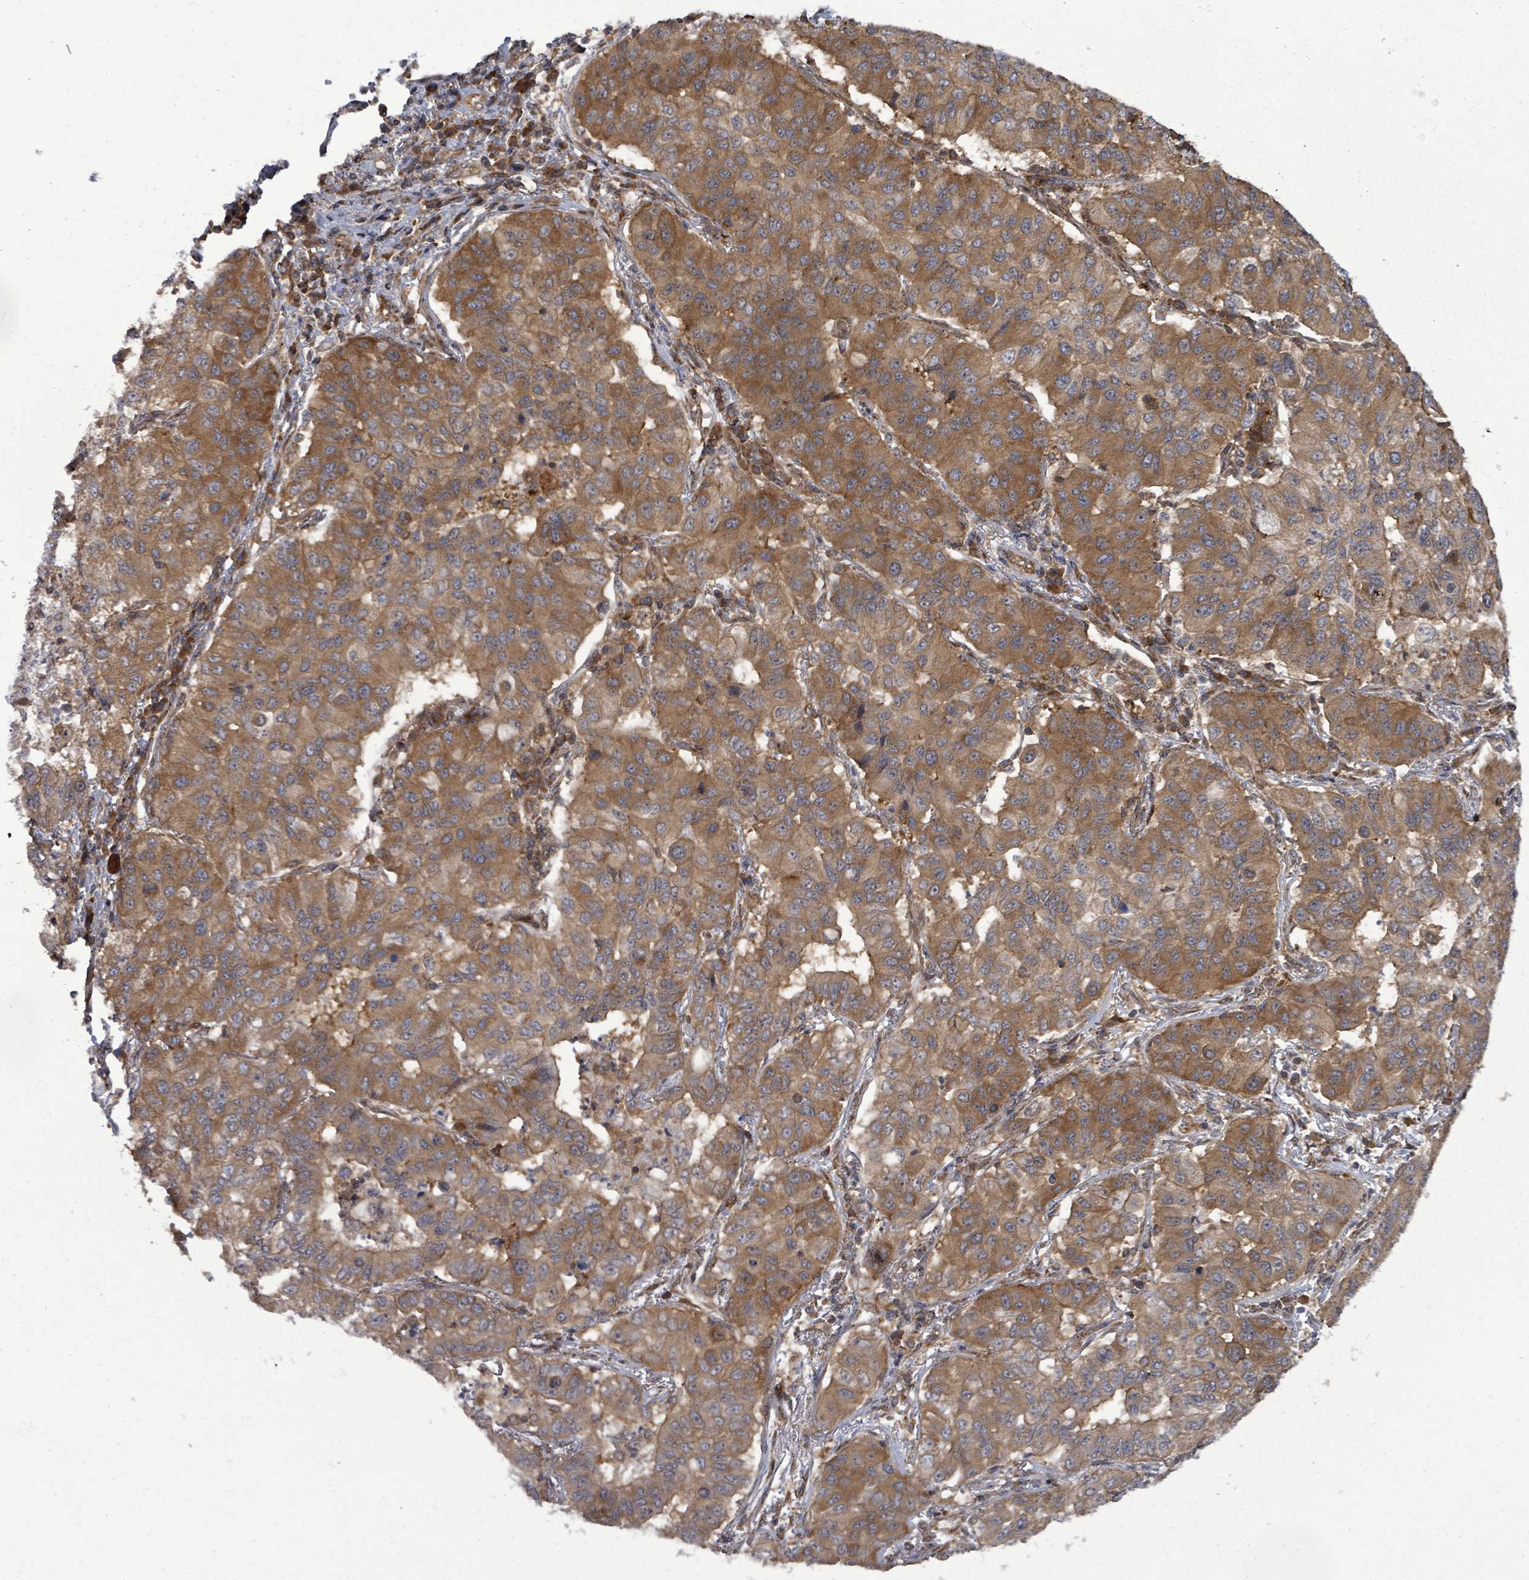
{"staining": {"intensity": "moderate", "quantity": ">75%", "location": "cytoplasmic/membranous"}, "tissue": "lung cancer", "cell_type": "Tumor cells", "image_type": "cancer", "snomed": [{"axis": "morphology", "description": "Squamous cell carcinoma, NOS"}, {"axis": "topography", "description": "Lung"}], "caption": "Tumor cells exhibit moderate cytoplasmic/membranous expression in approximately >75% of cells in lung cancer (squamous cell carcinoma).", "gene": "EIF3C", "patient": {"sex": "male", "age": 74}}